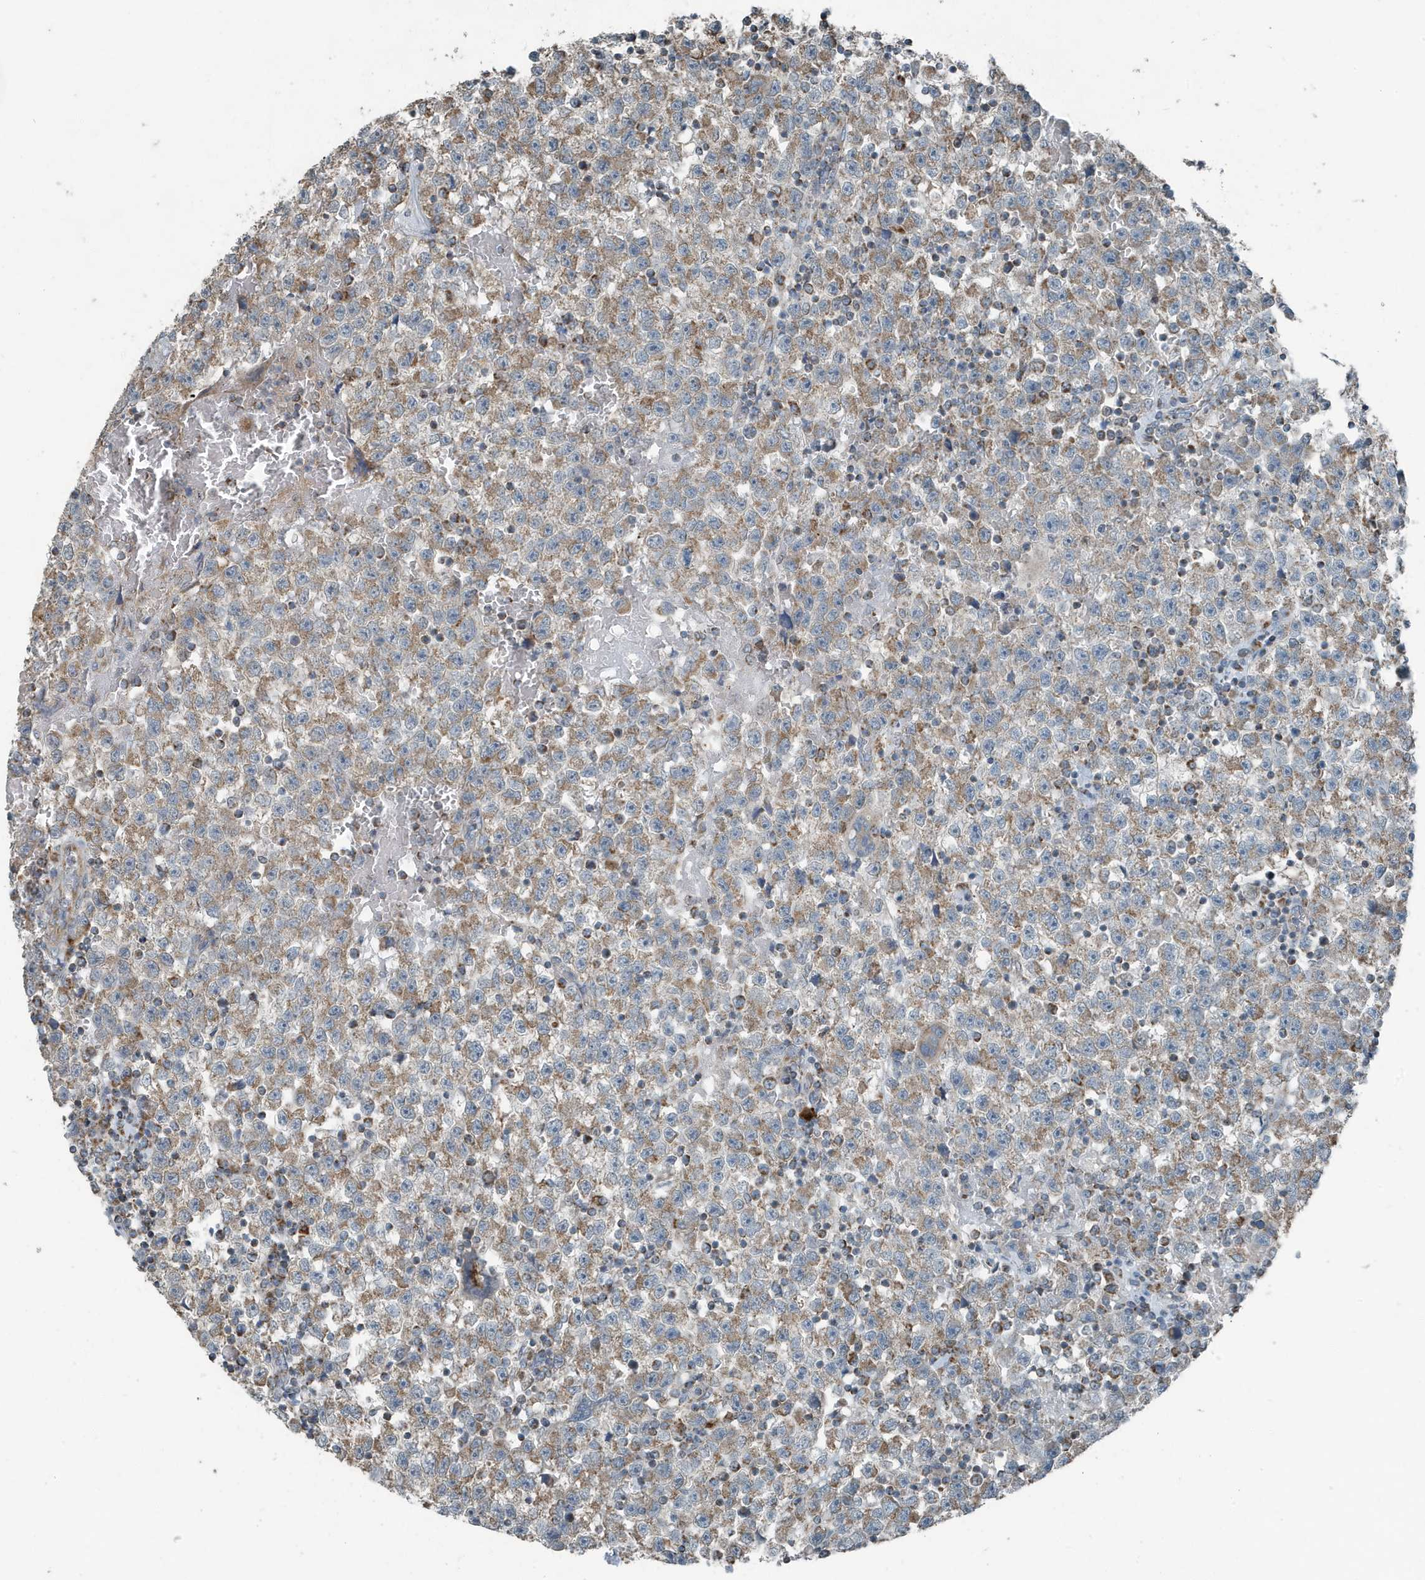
{"staining": {"intensity": "moderate", "quantity": "25%-75%", "location": "cytoplasmic/membranous"}, "tissue": "testis cancer", "cell_type": "Tumor cells", "image_type": "cancer", "snomed": [{"axis": "morphology", "description": "Seminoma, NOS"}, {"axis": "topography", "description": "Testis"}], "caption": "Seminoma (testis) stained with a brown dye displays moderate cytoplasmic/membranous positive staining in about 25%-75% of tumor cells.", "gene": "MT-CYB", "patient": {"sex": "male", "age": 22}}